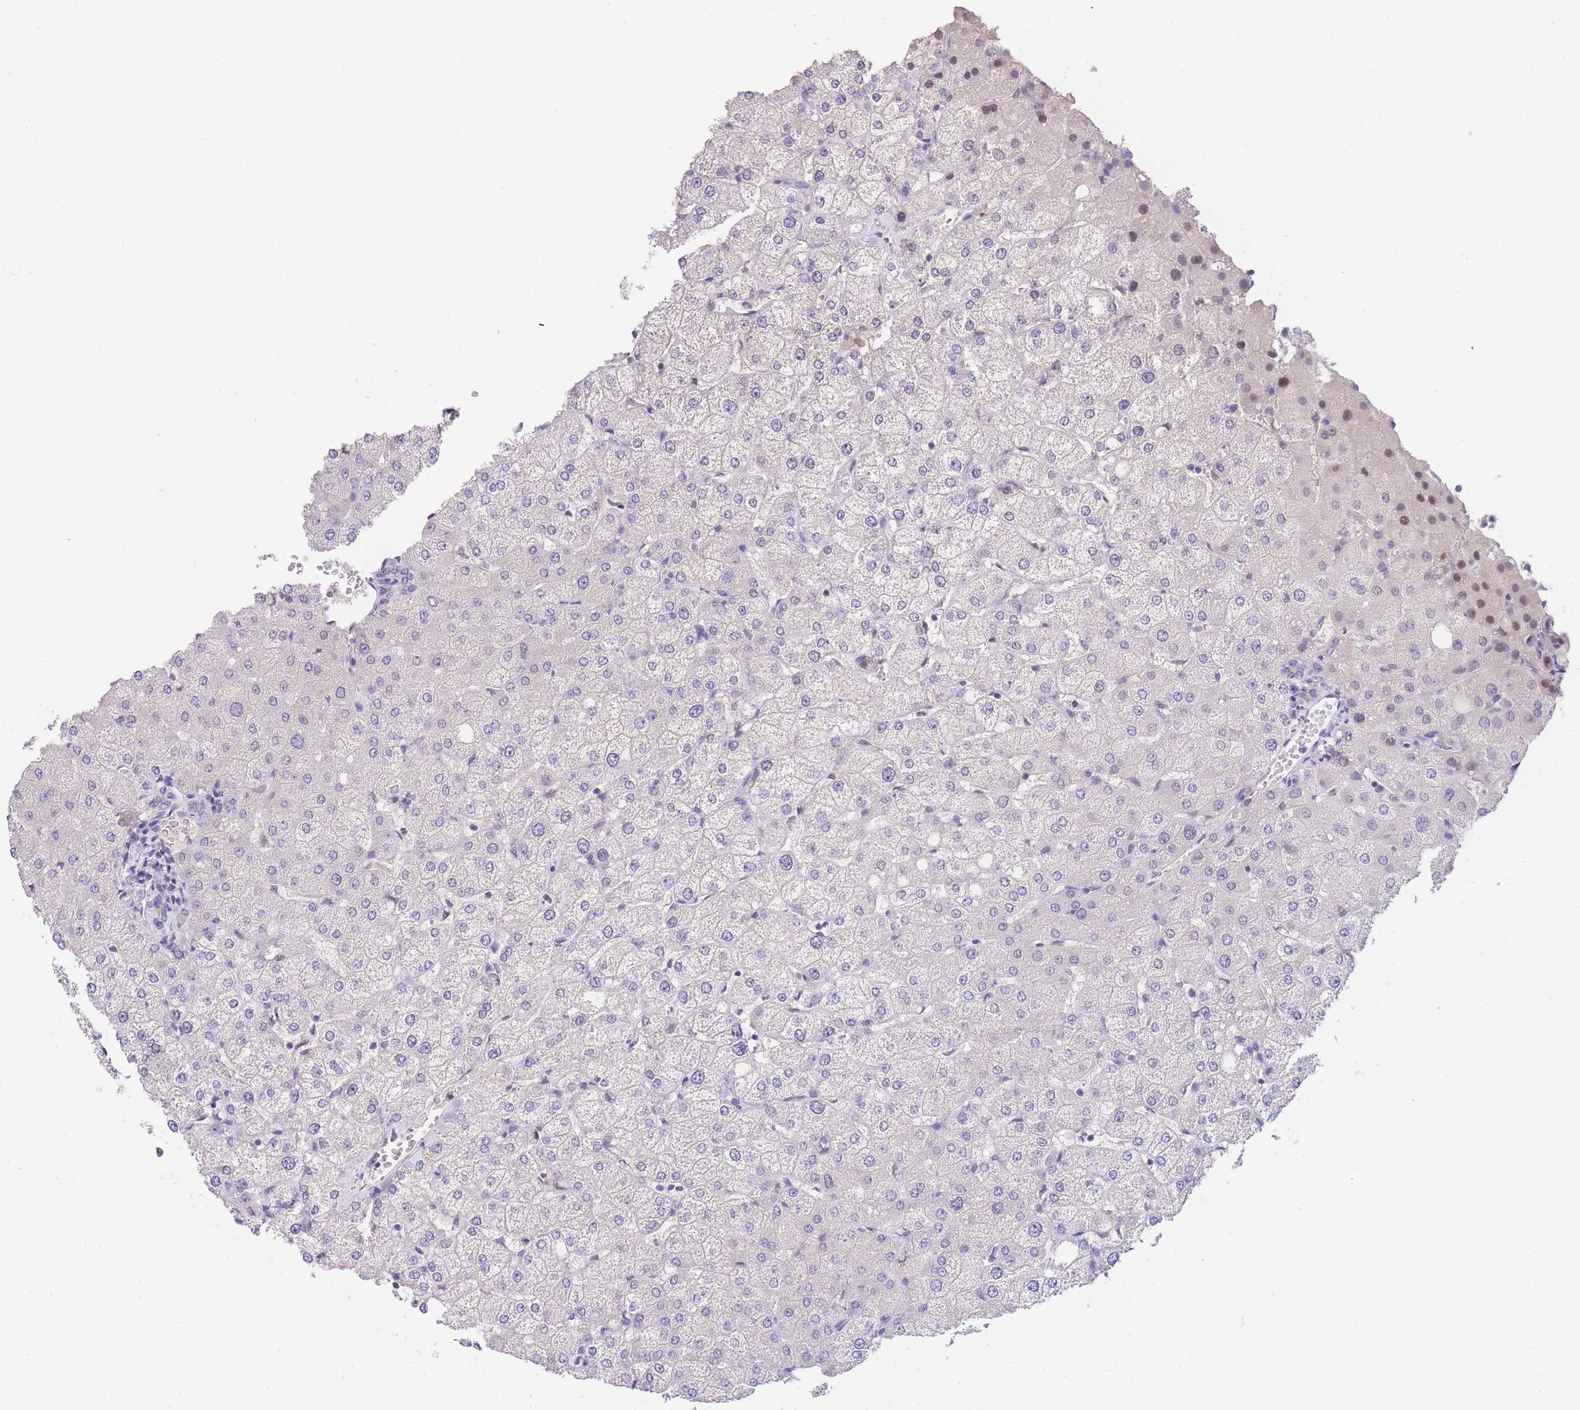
{"staining": {"intensity": "negative", "quantity": "none", "location": "none"}, "tissue": "liver", "cell_type": "Cholangiocytes", "image_type": "normal", "snomed": [{"axis": "morphology", "description": "Normal tissue, NOS"}, {"axis": "topography", "description": "Liver"}], "caption": "Immunohistochemistry (IHC) of normal liver reveals no staining in cholangiocytes. (Immunohistochemistry, brightfield microscopy, high magnification).", "gene": "SLC35F2", "patient": {"sex": "female", "age": 54}}